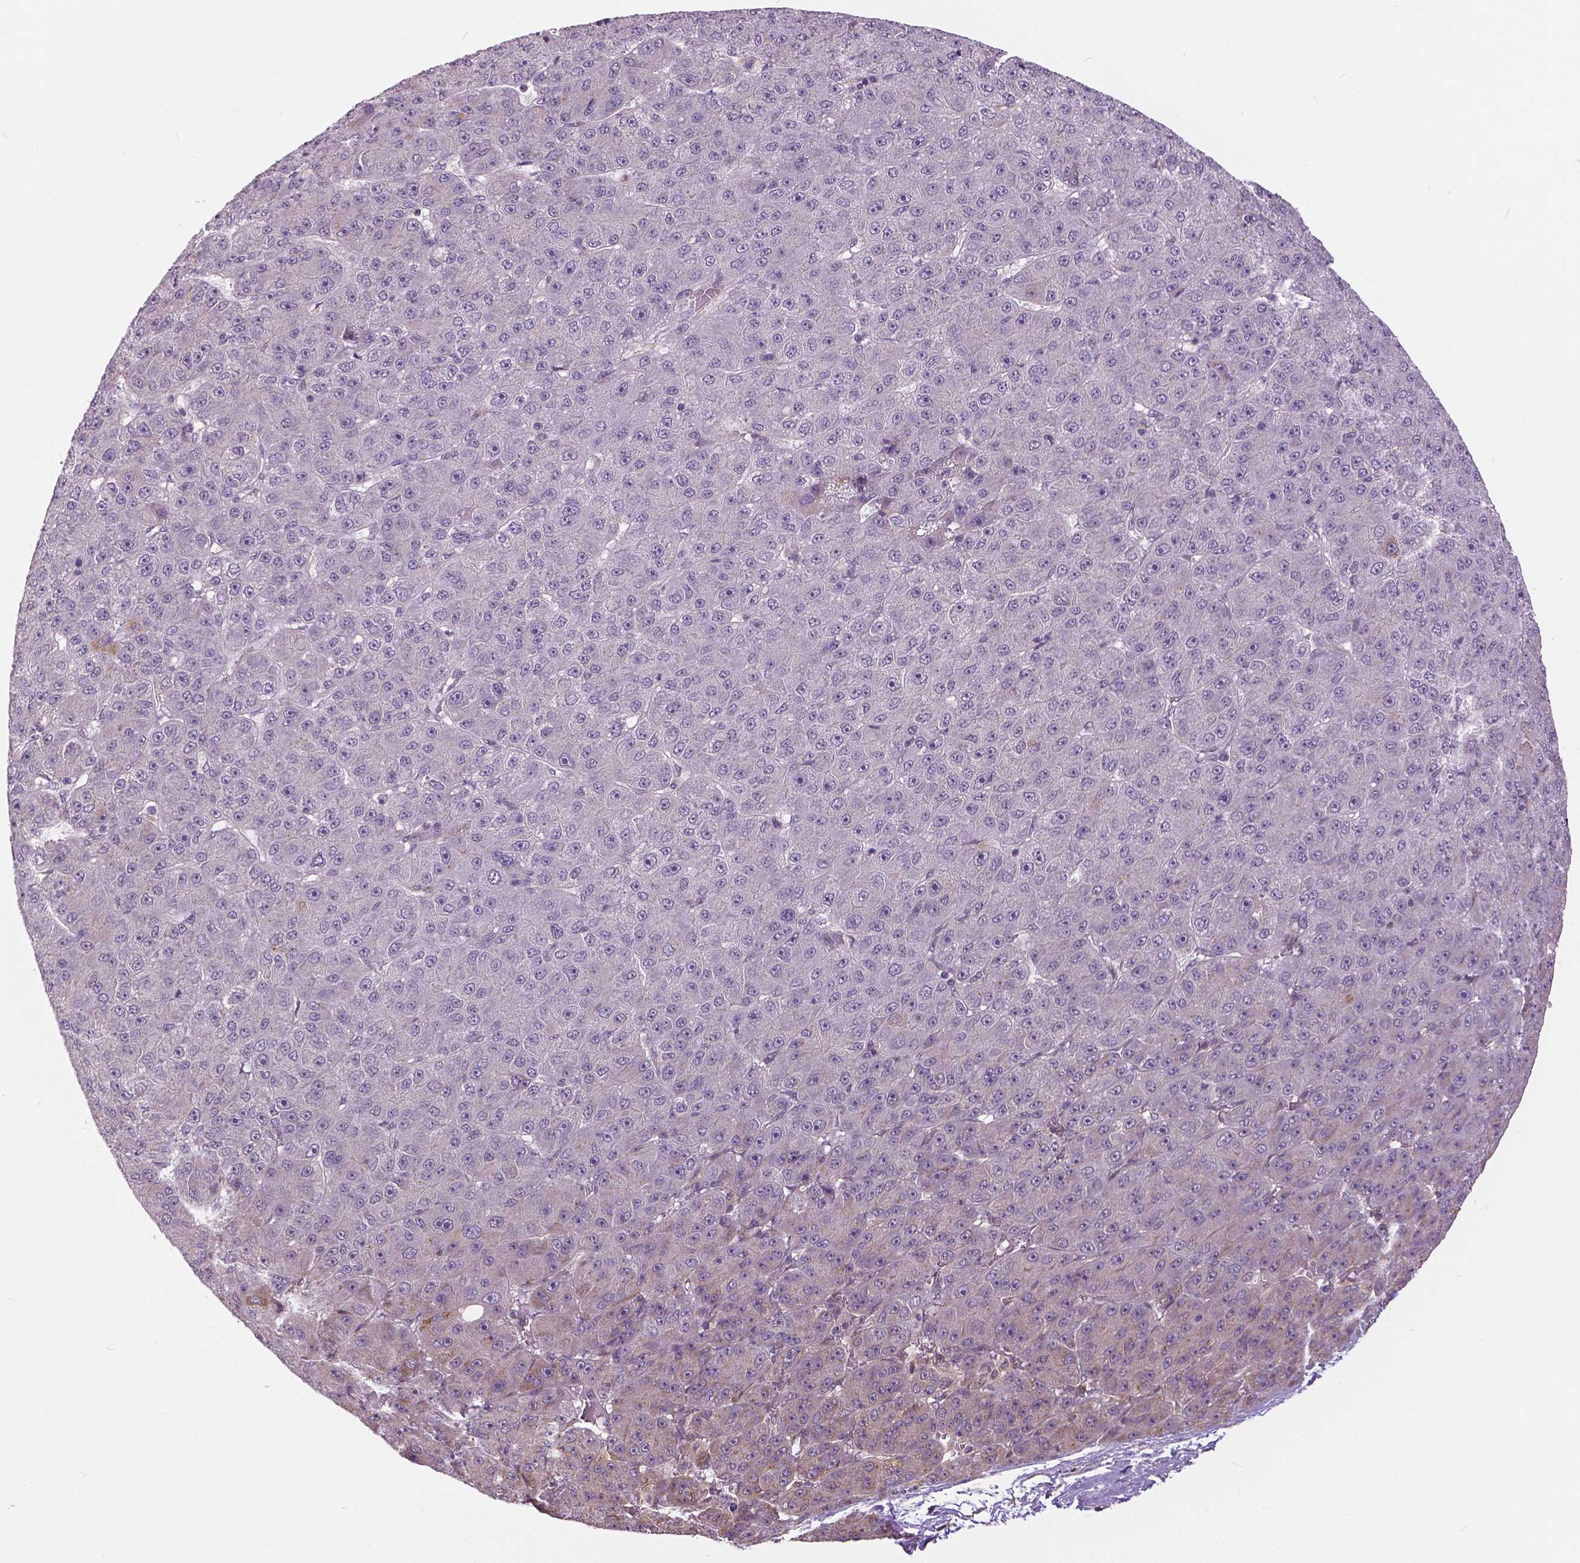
{"staining": {"intensity": "negative", "quantity": "none", "location": "none"}, "tissue": "liver cancer", "cell_type": "Tumor cells", "image_type": "cancer", "snomed": [{"axis": "morphology", "description": "Carcinoma, Hepatocellular, NOS"}, {"axis": "topography", "description": "Liver"}], "caption": "This is an immunohistochemistry histopathology image of human liver cancer. There is no staining in tumor cells.", "gene": "ANXA13", "patient": {"sex": "male", "age": 67}}